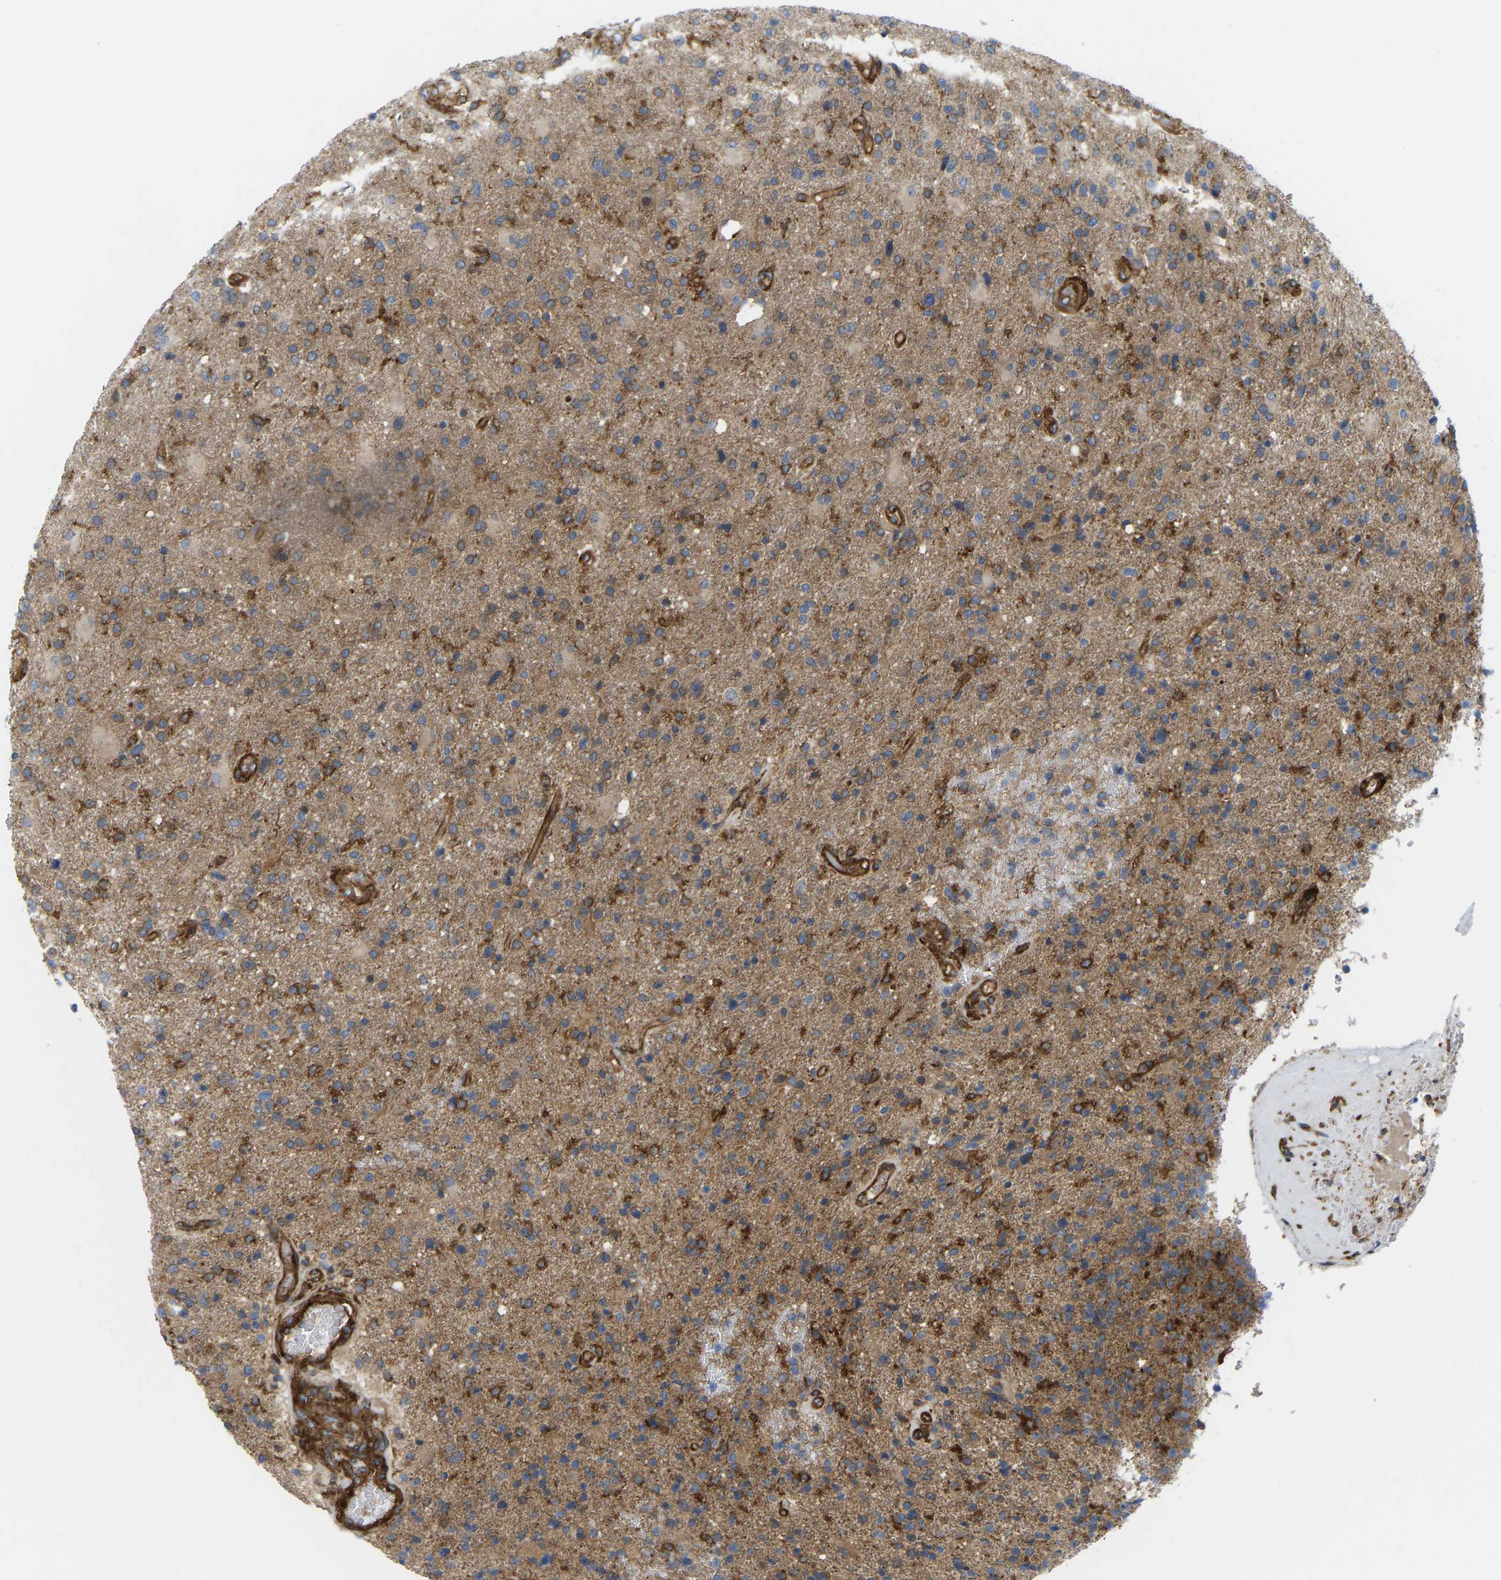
{"staining": {"intensity": "weak", "quantity": "25%-75%", "location": "cytoplasmic/membranous"}, "tissue": "glioma", "cell_type": "Tumor cells", "image_type": "cancer", "snomed": [{"axis": "morphology", "description": "Glioma, malignant, High grade"}, {"axis": "topography", "description": "Brain"}], "caption": "High-grade glioma (malignant) stained with immunohistochemistry (IHC) displays weak cytoplasmic/membranous expression in about 25%-75% of tumor cells.", "gene": "PICALM", "patient": {"sex": "male", "age": 72}}